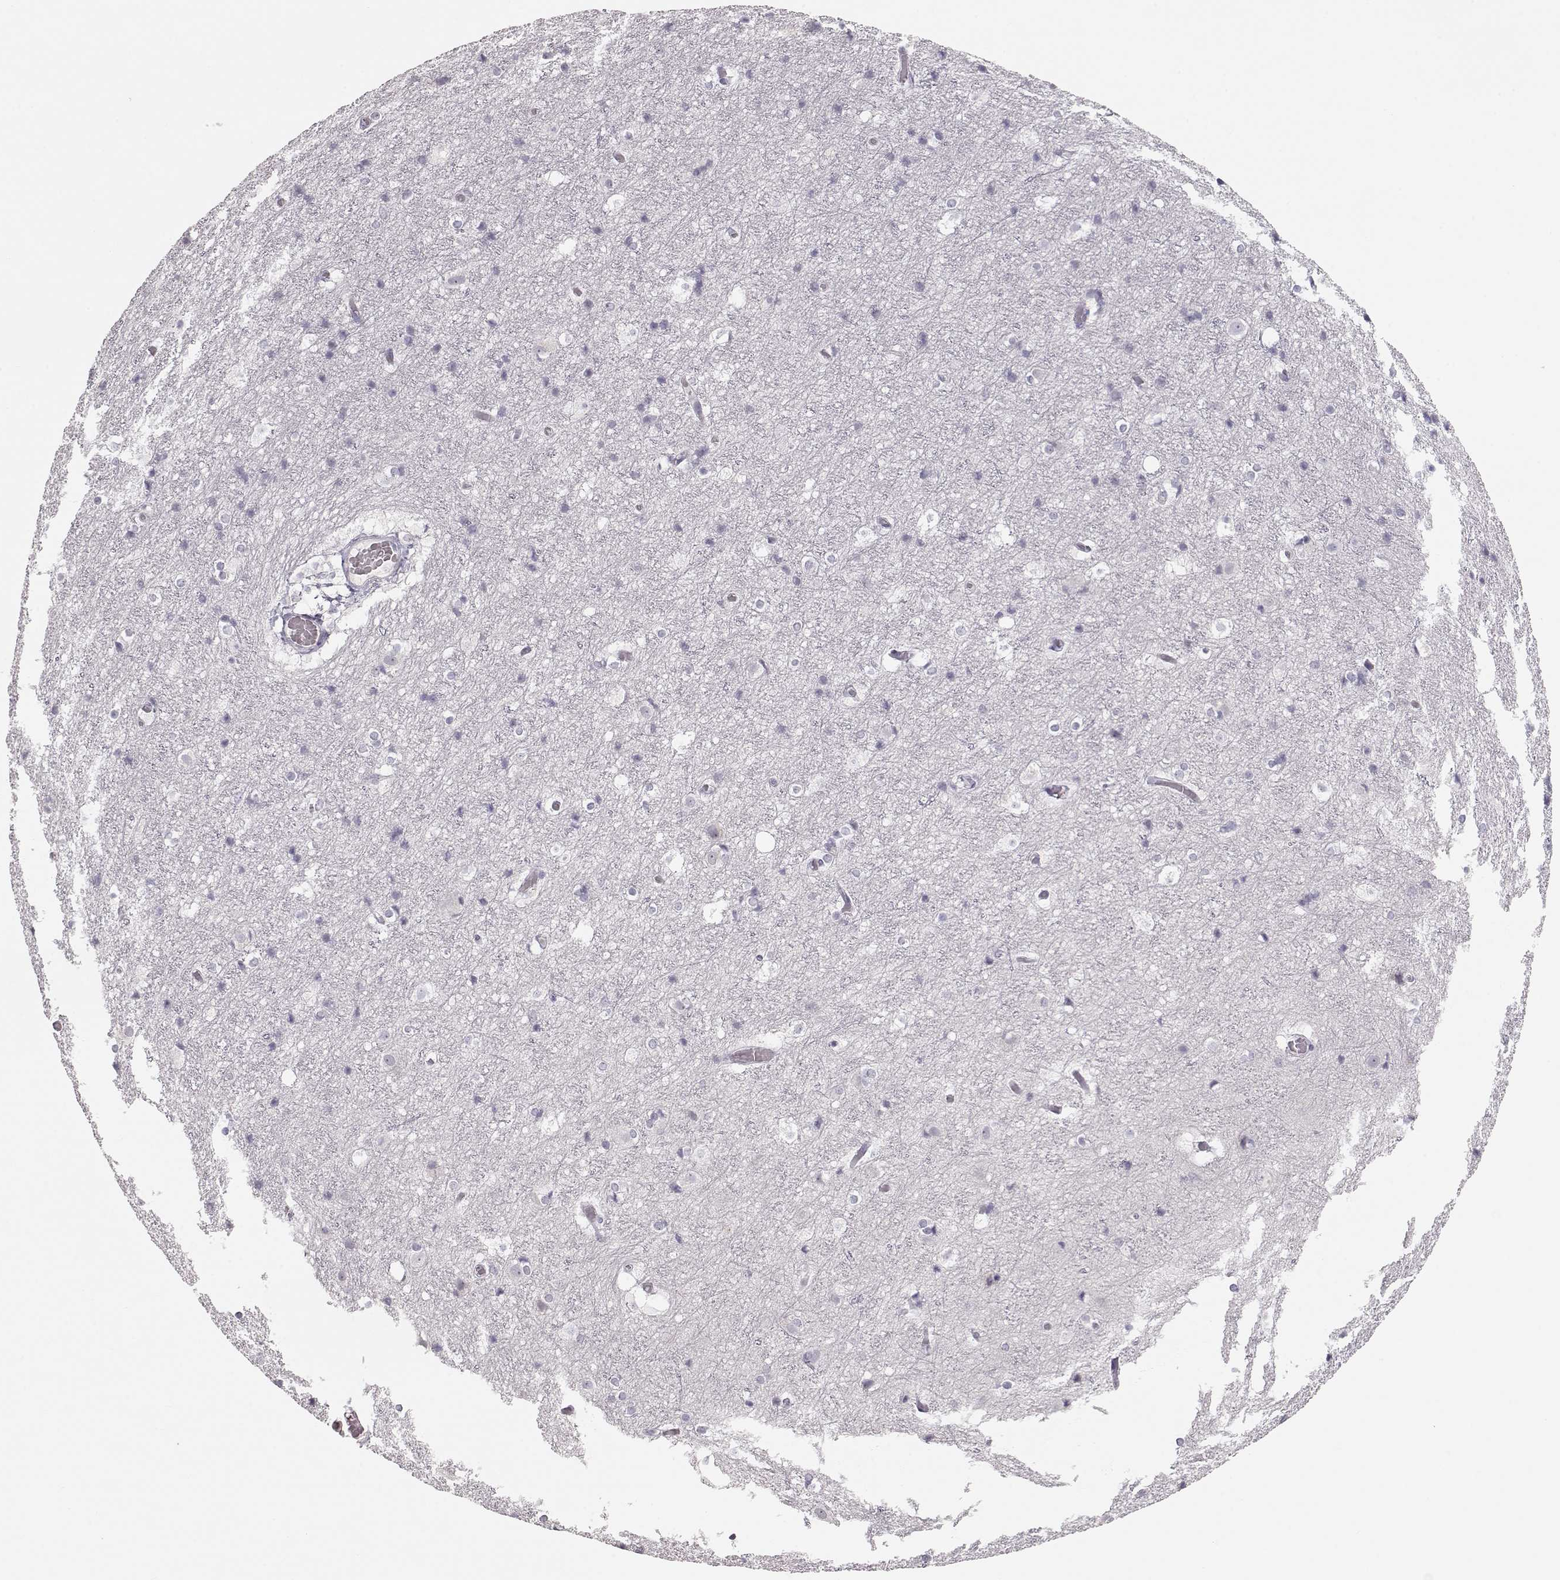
{"staining": {"intensity": "negative", "quantity": "none", "location": "none"}, "tissue": "cerebral cortex", "cell_type": "Endothelial cells", "image_type": "normal", "snomed": [{"axis": "morphology", "description": "Normal tissue, NOS"}, {"axis": "topography", "description": "Cerebral cortex"}], "caption": "Histopathology image shows no protein positivity in endothelial cells of normal cerebral cortex.", "gene": "FAM205A", "patient": {"sex": "female", "age": 52}}